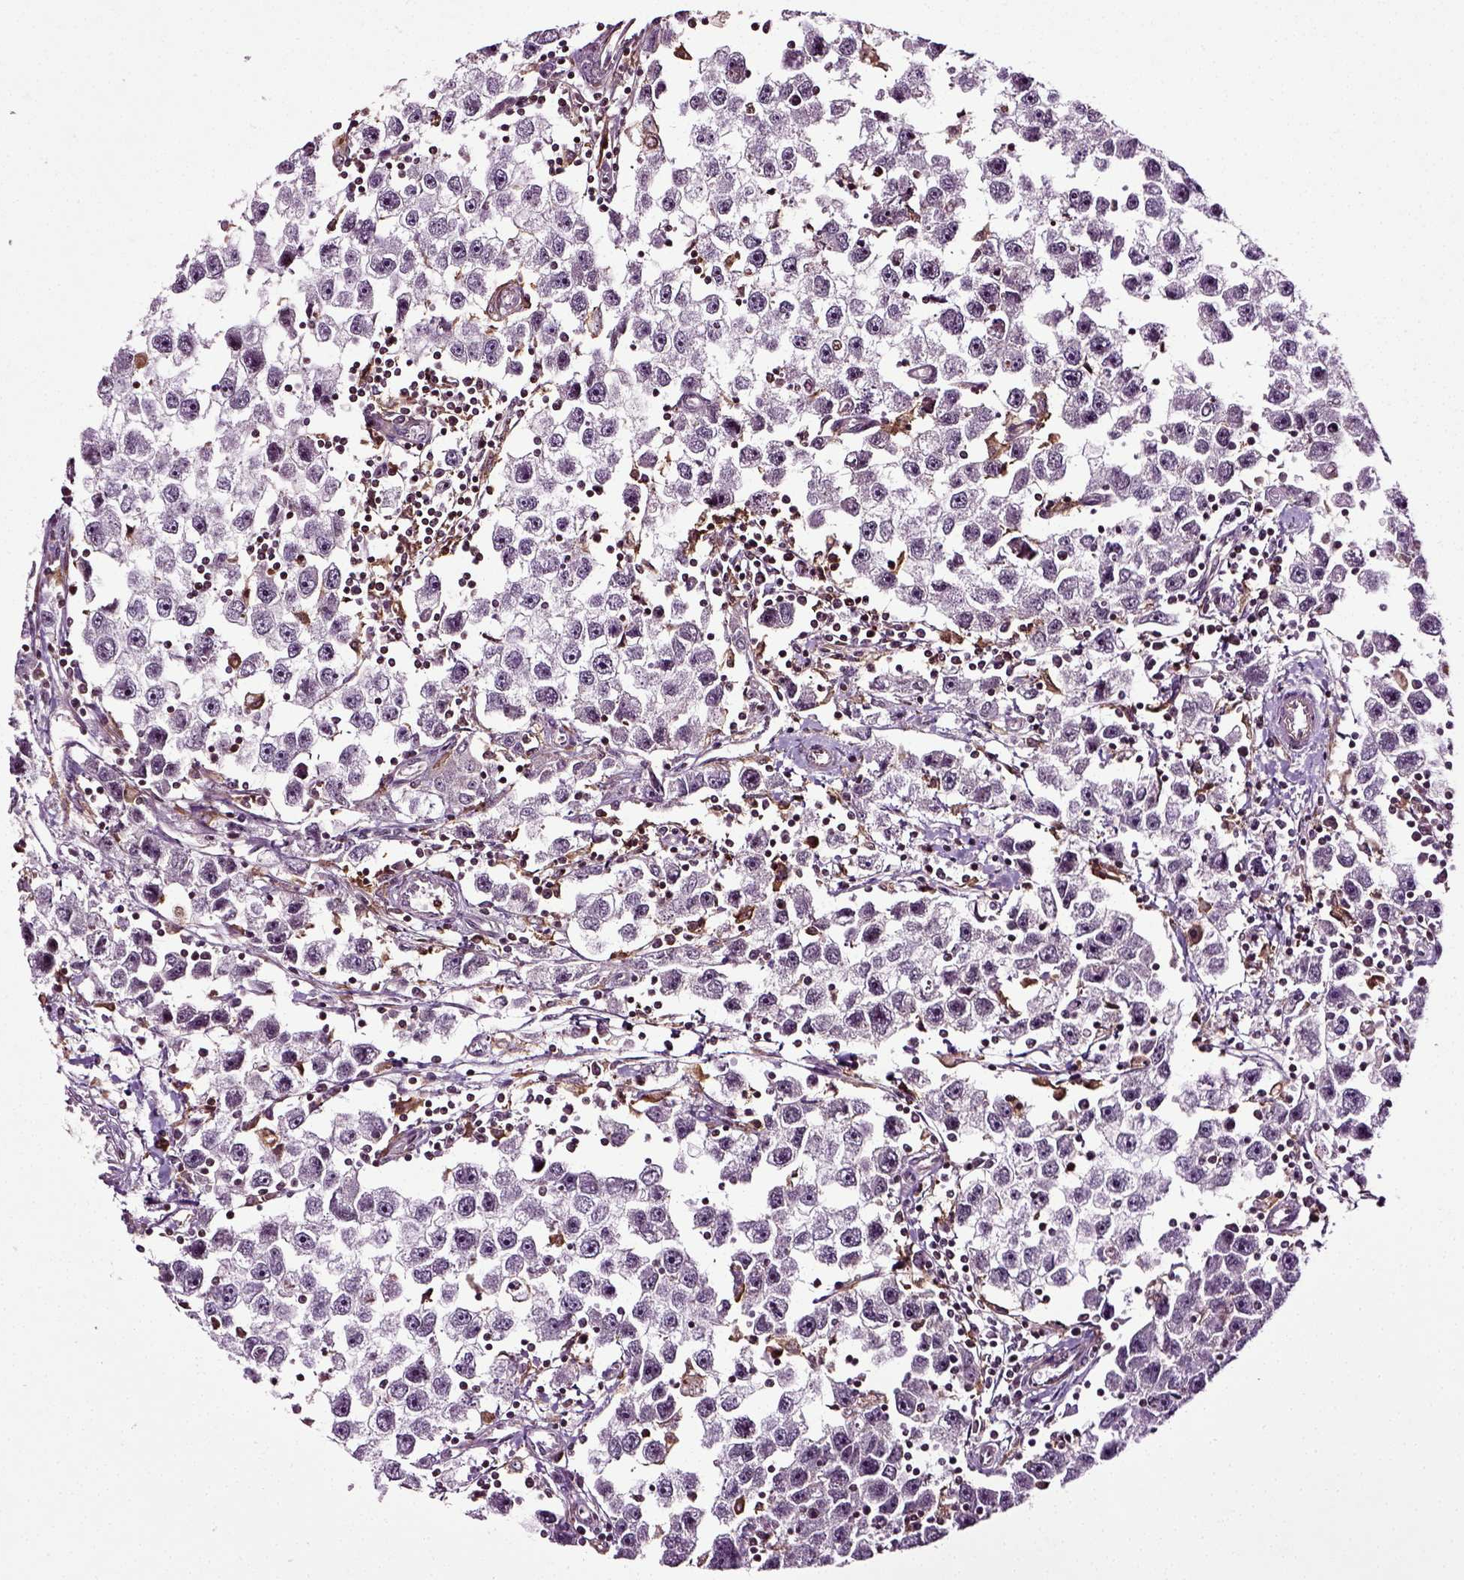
{"staining": {"intensity": "negative", "quantity": "none", "location": "none"}, "tissue": "testis cancer", "cell_type": "Tumor cells", "image_type": "cancer", "snomed": [{"axis": "morphology", "description": "Seminoma, NOS"}, {"axis": "topography", "description": "Testis"}], "caption": "A histopathology image of seminoma (testis) stained for a protein demonstrates no brown staining in tumor cells.", "gene": "RHOF", "patient": {"sex": "male", "age": 30}}